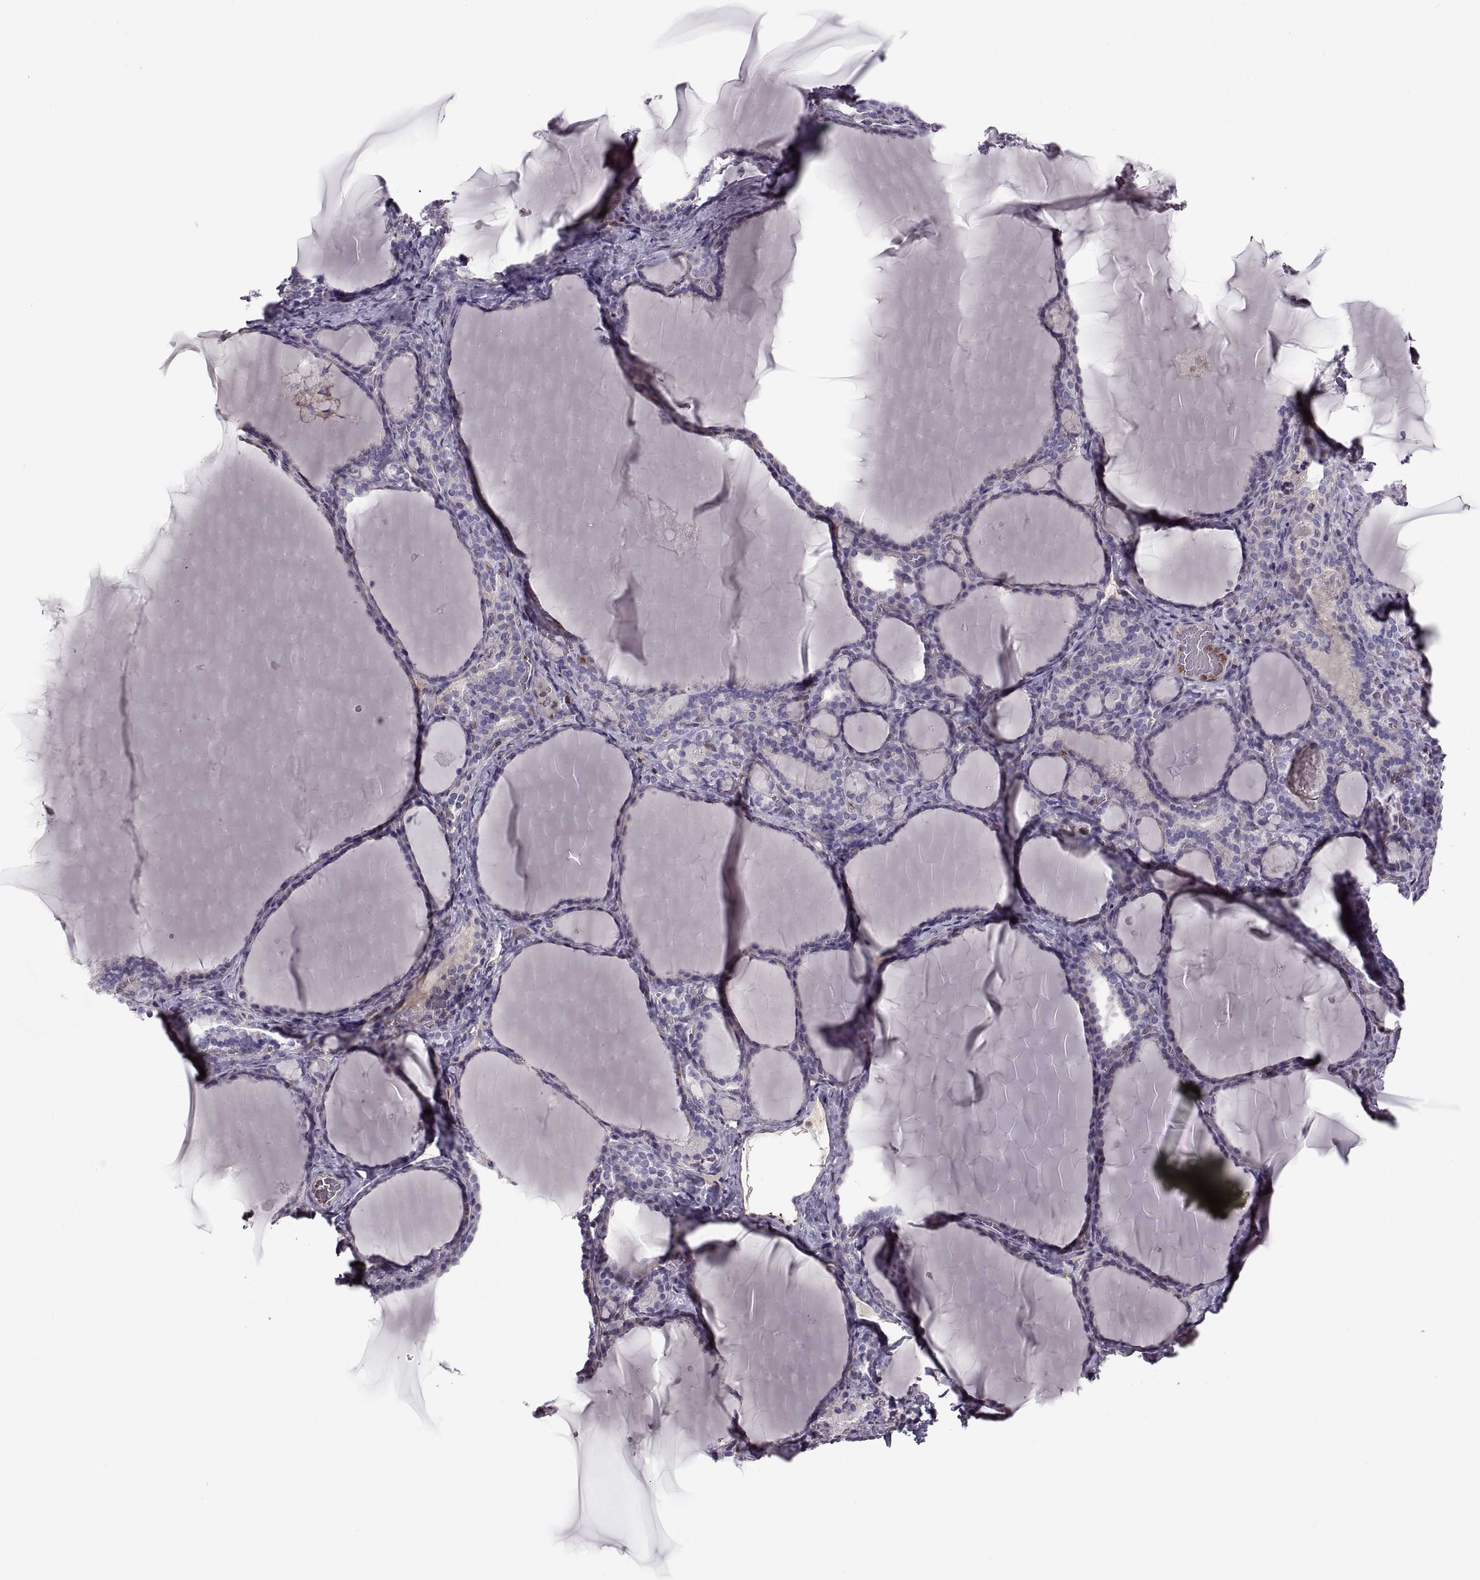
{"staining": {"intensity": "negative", "quantity": "none", "location": "none"}, "tissue": "thyroid gland", "cell_type": "Glandular cells", "image_type": "normal", "snomed": [{"axis": "morphology", "description": "Normal tissue, NOS"}, {"axis": "morphology", "description": "Hyperplasia, NOS"}, {"axis": "topography", "description": "Thyroid gland"}], "caption": "Immunohistochemistry of benign human thyroid gland displays no expression in glandular cells.", "gene": "SLC2A14", "patient": {"sex": "female", "age": 27}}